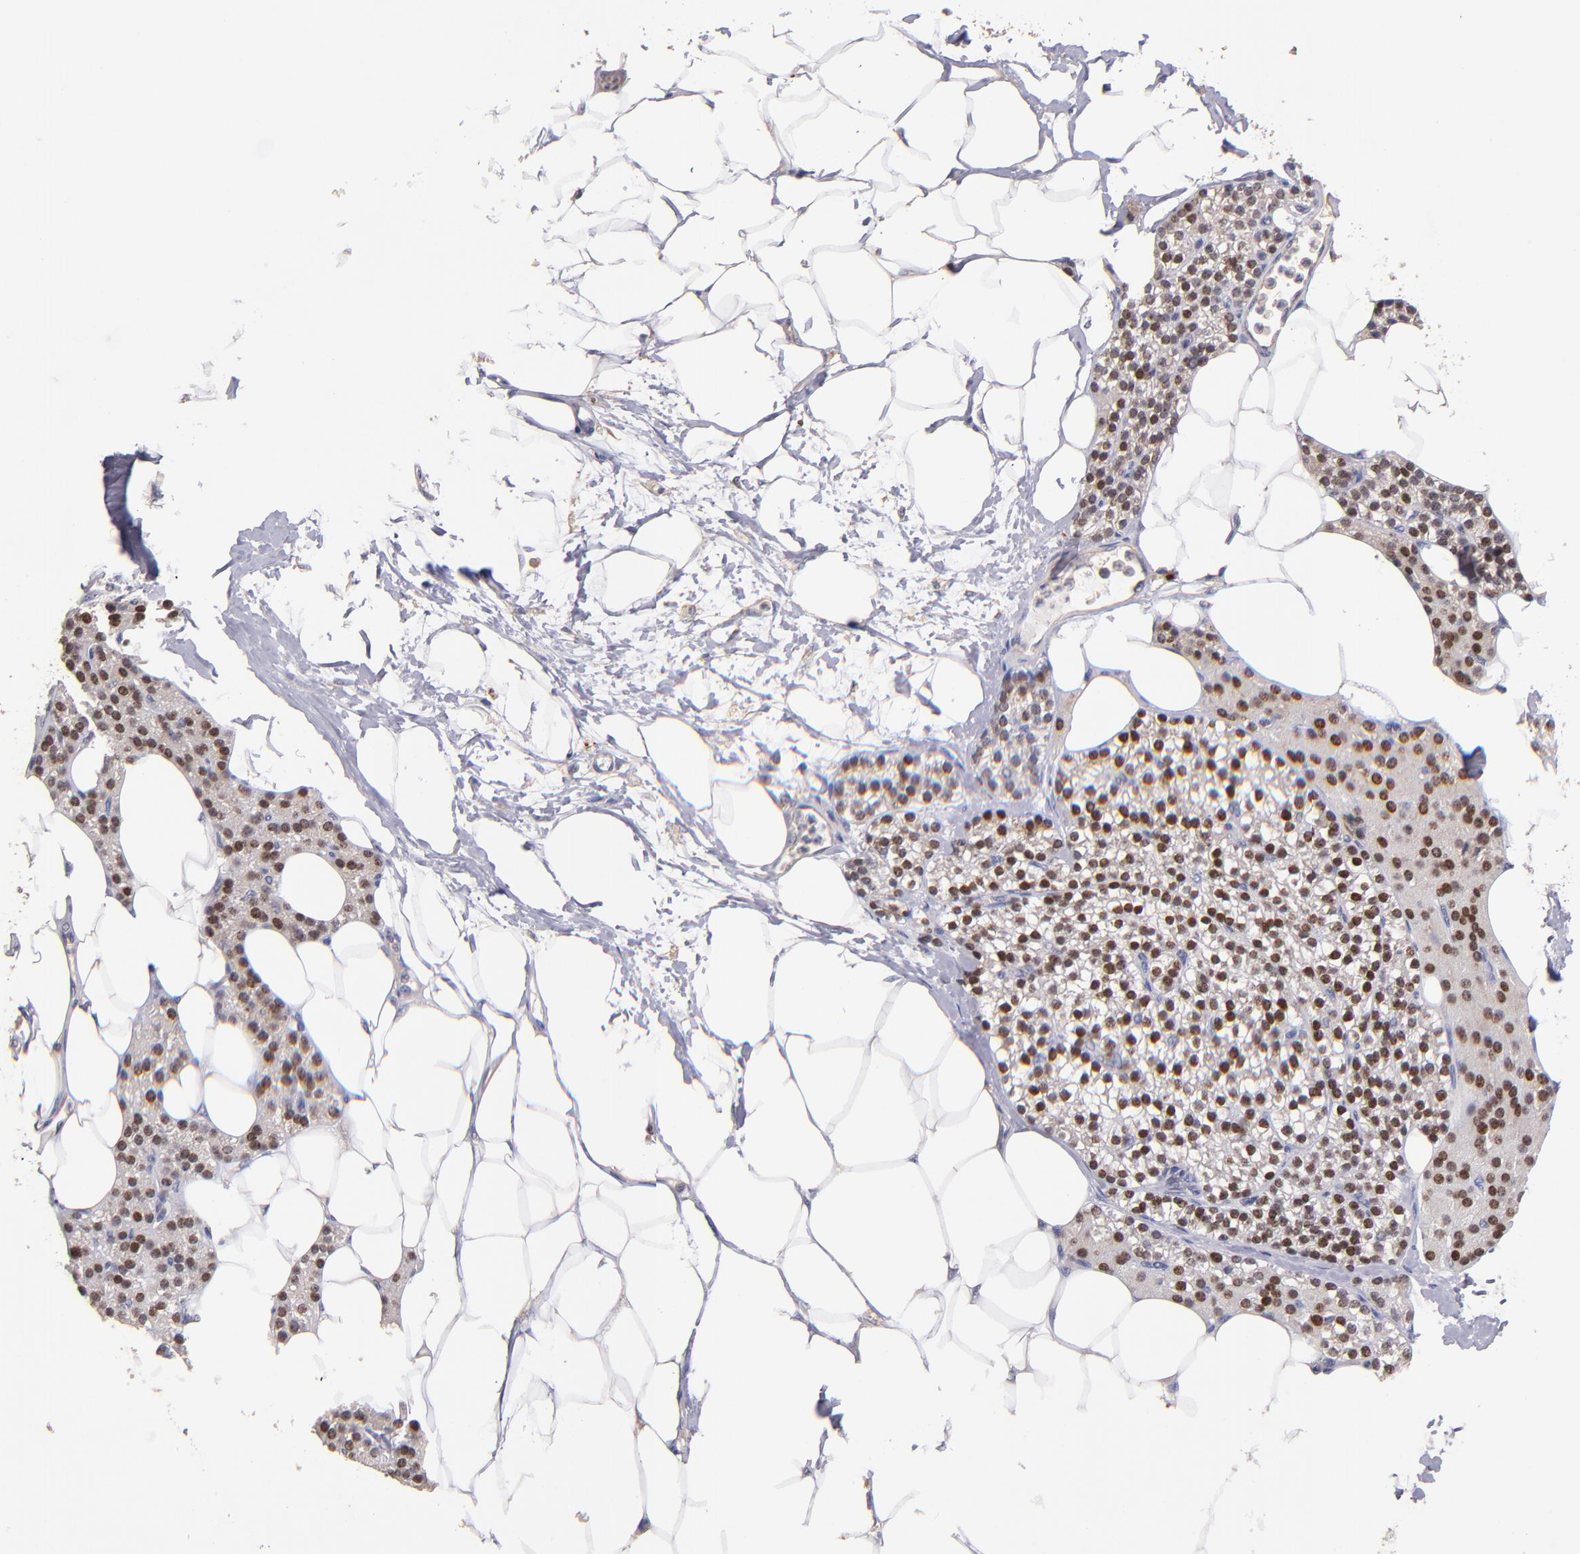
{"staining": {"intensity": "moderate", "quantity": ">75%", "location": "cytoplasmic/membranous"}, "tissue": "skeletal muscle", "cell_type": "Myocytes", "image_type": "normal", "snomed": [{"axis": "morphology", "description": "Normal tissue, NOS"}, {"axis": "topography", "description": "Skeletal muscle"}, {"axis": "topography", "description": "Parathyroid gland"}], "caption": "IHC of normal human skeletal muscle displays medium levels of moderate cytoplasmic/membranous staining in about >75% of myocytes. Nuclei are stained in blue.", "gene": "MAGEE1", "patient": {"sex": "female", "age": 37}}